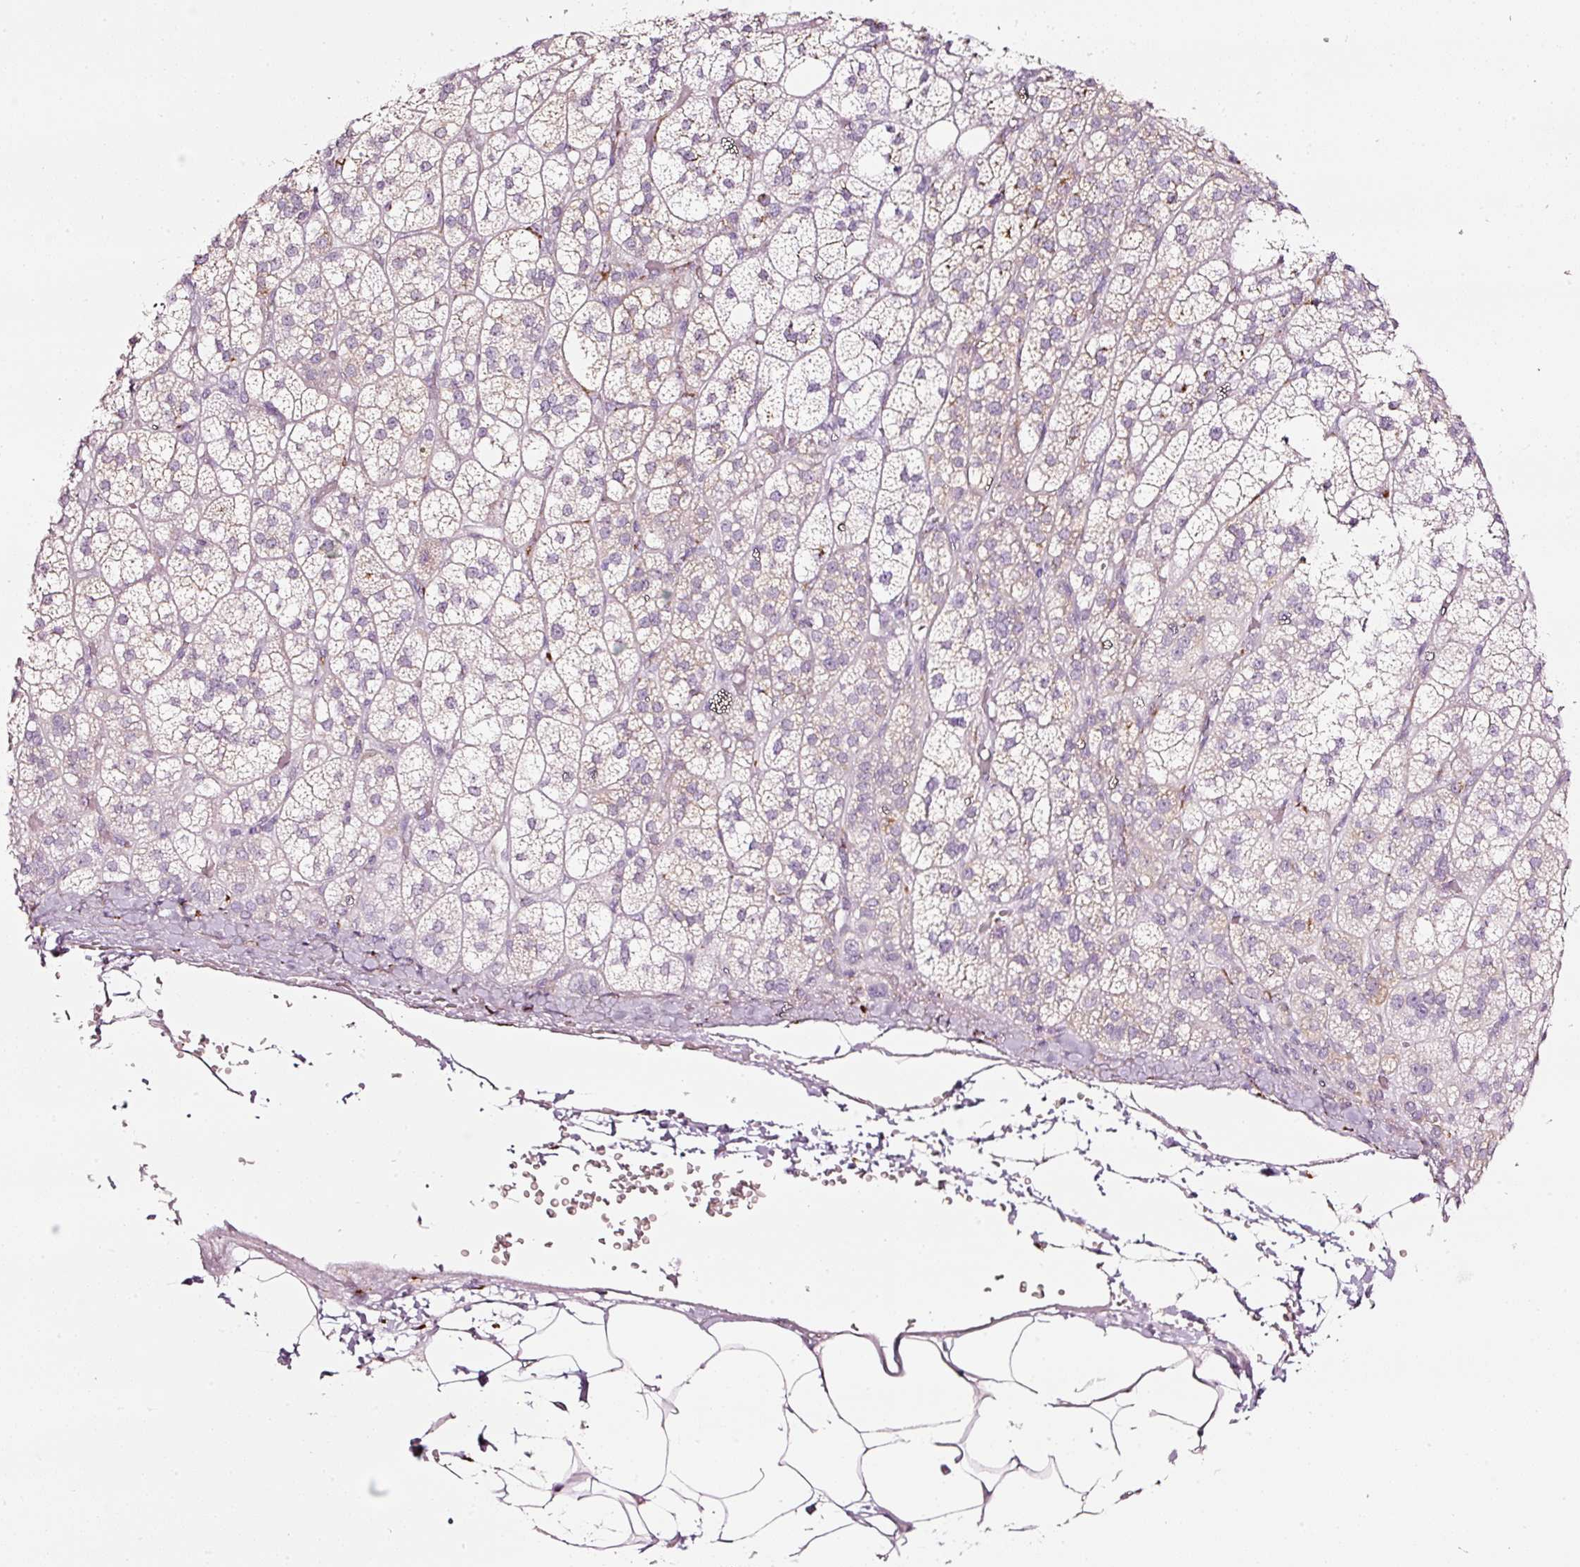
{"staining": {"intensity": "strong", "quantity": "25%-75%", "location": "cytoplasmic/membranous"}, "tissue": "adrenal gland", "cell_type": "Glandular cells", "image_type": "normal", "snomed": [{"axis": "morphology", "description": "Normal tissue, NOS"}, {"axis": "topography", "description": "Adrenal gland"}], "caption": "Strong cytoplasmic/membranous protein expression is present in about 25%-75% of glandular cells in adrenal gland. (DAB IHC with brightfield microscopy, high magnification).", "gene": "SDF4", "patient": {"sex": "female", "age": 60}}